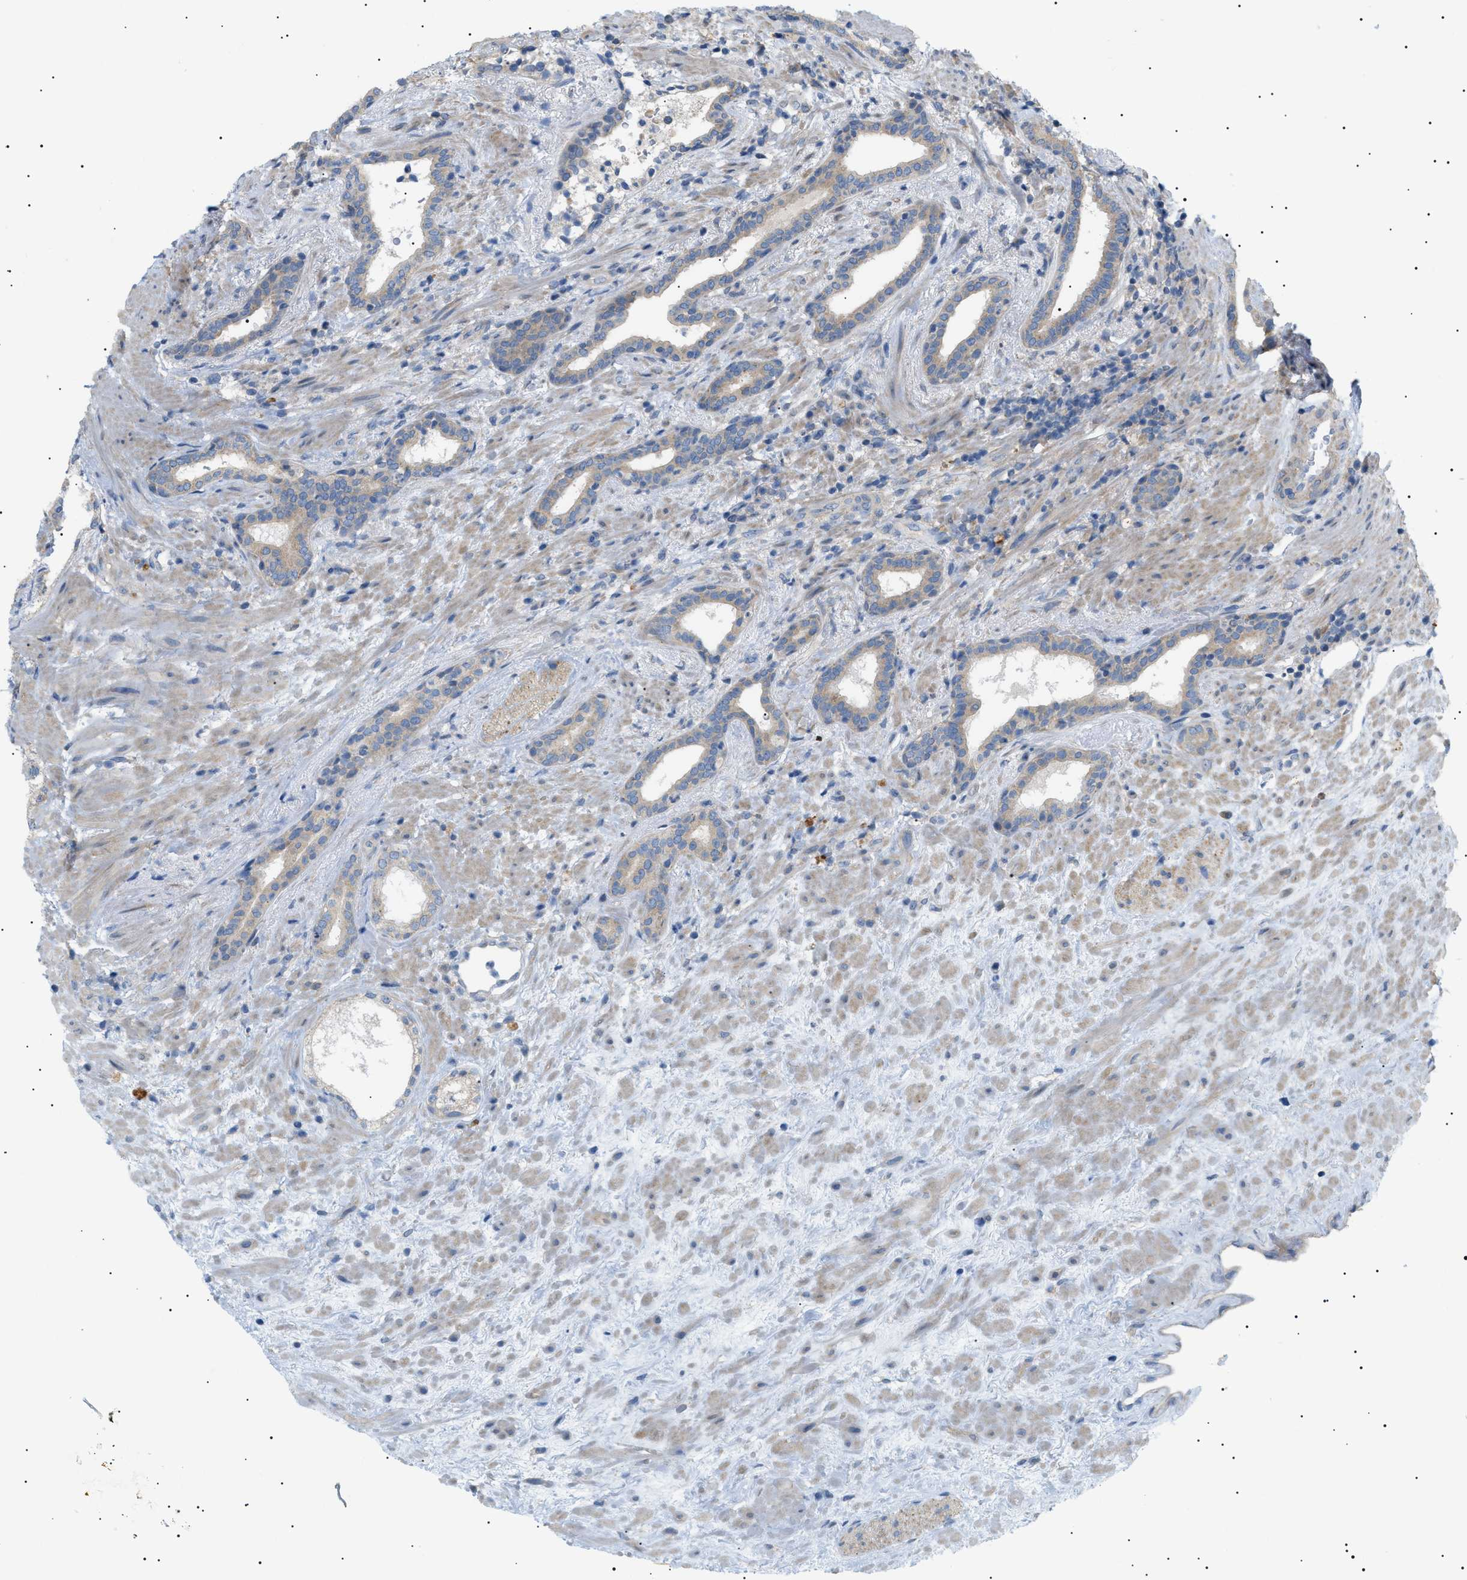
{"staining": {"intensity": "weak", "quantity": "25%-75%", "location": "cytoplasmic/membranous"}, "tissue": "prostate cancer", "cell_type": "Tumor cells", "image_type": "cancer", "snomed": [{"axis": "morphology", "description": "Adenocarcinoma, High grade"}, {"axis": "topography", "description": "Prostate"}], "caption": "The image exhibits a brown stain indicating the presence of a protein in the cytoplasmic/membranous of tumor cells in prostate high-grade adenocarcinoma. (DAB IHC with brightfield microscopy, high magnification).", "gene": "IRS2", "patient": {"sex": "male", "age": 71}}